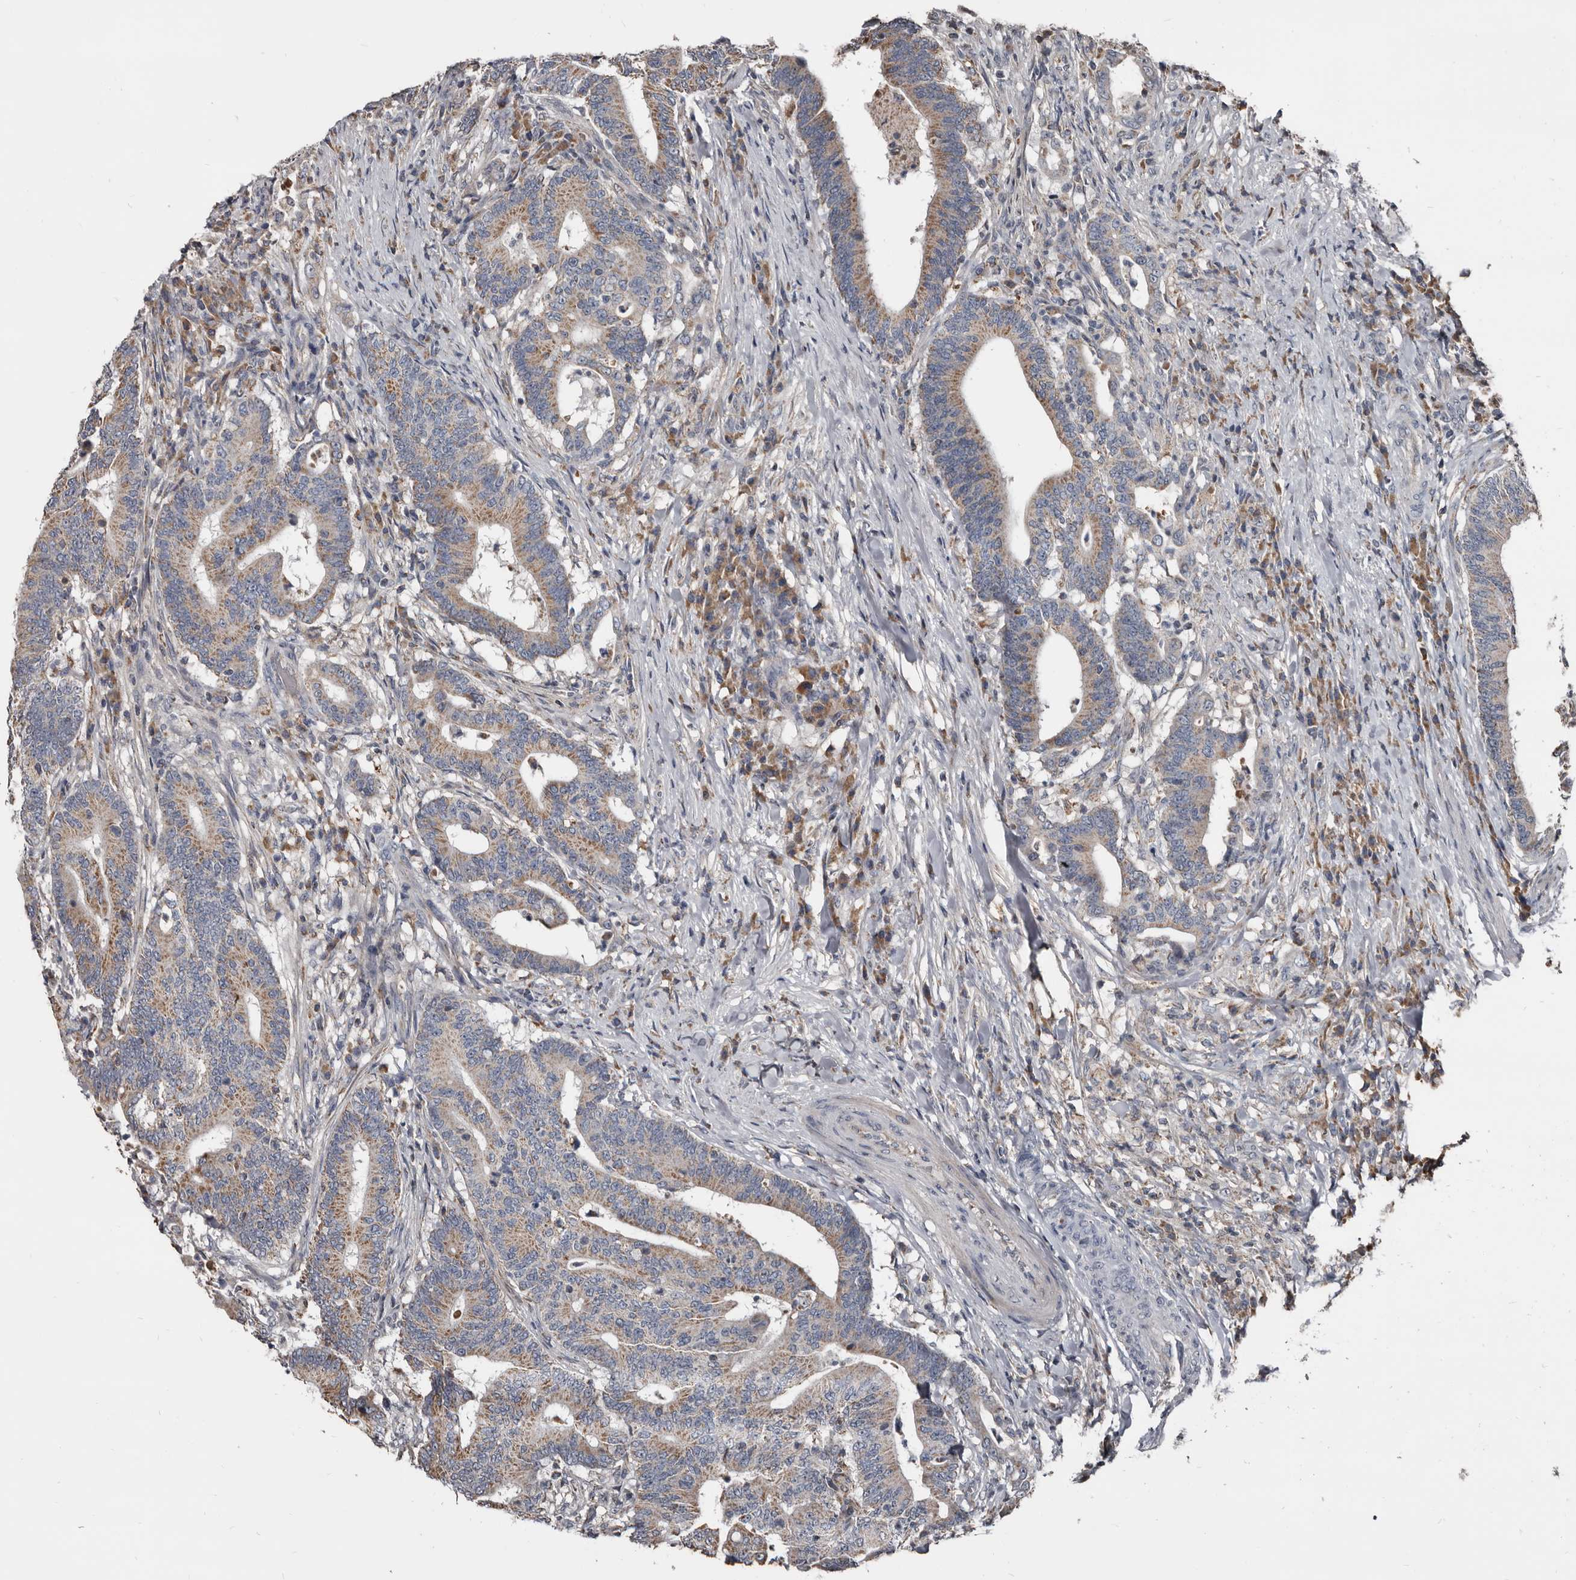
{"staining": {"intensity": "moderate", "quantity": ">75%", "location": "cytoplasmic/membranous"}, "tissue": "colorectal cancer", "cell_type": "Tumor cells", "image_type": "cancer", "snomed": [{"axis": "morphology", "description": "Adenocarcinoma, NOS"}, {"axis": "topography", "description": "Colon"}], "caption": "The immunohistochemical stain labels moderate cytoplasmic/membranous staining in tumor cells of colorectal adenocarcinoma tissue. Immunohistochemistry stains the protein in brown and the nuclei are stained blue.", "gene": "GREB1", "patient": {"sex": "female", "age": 66}}